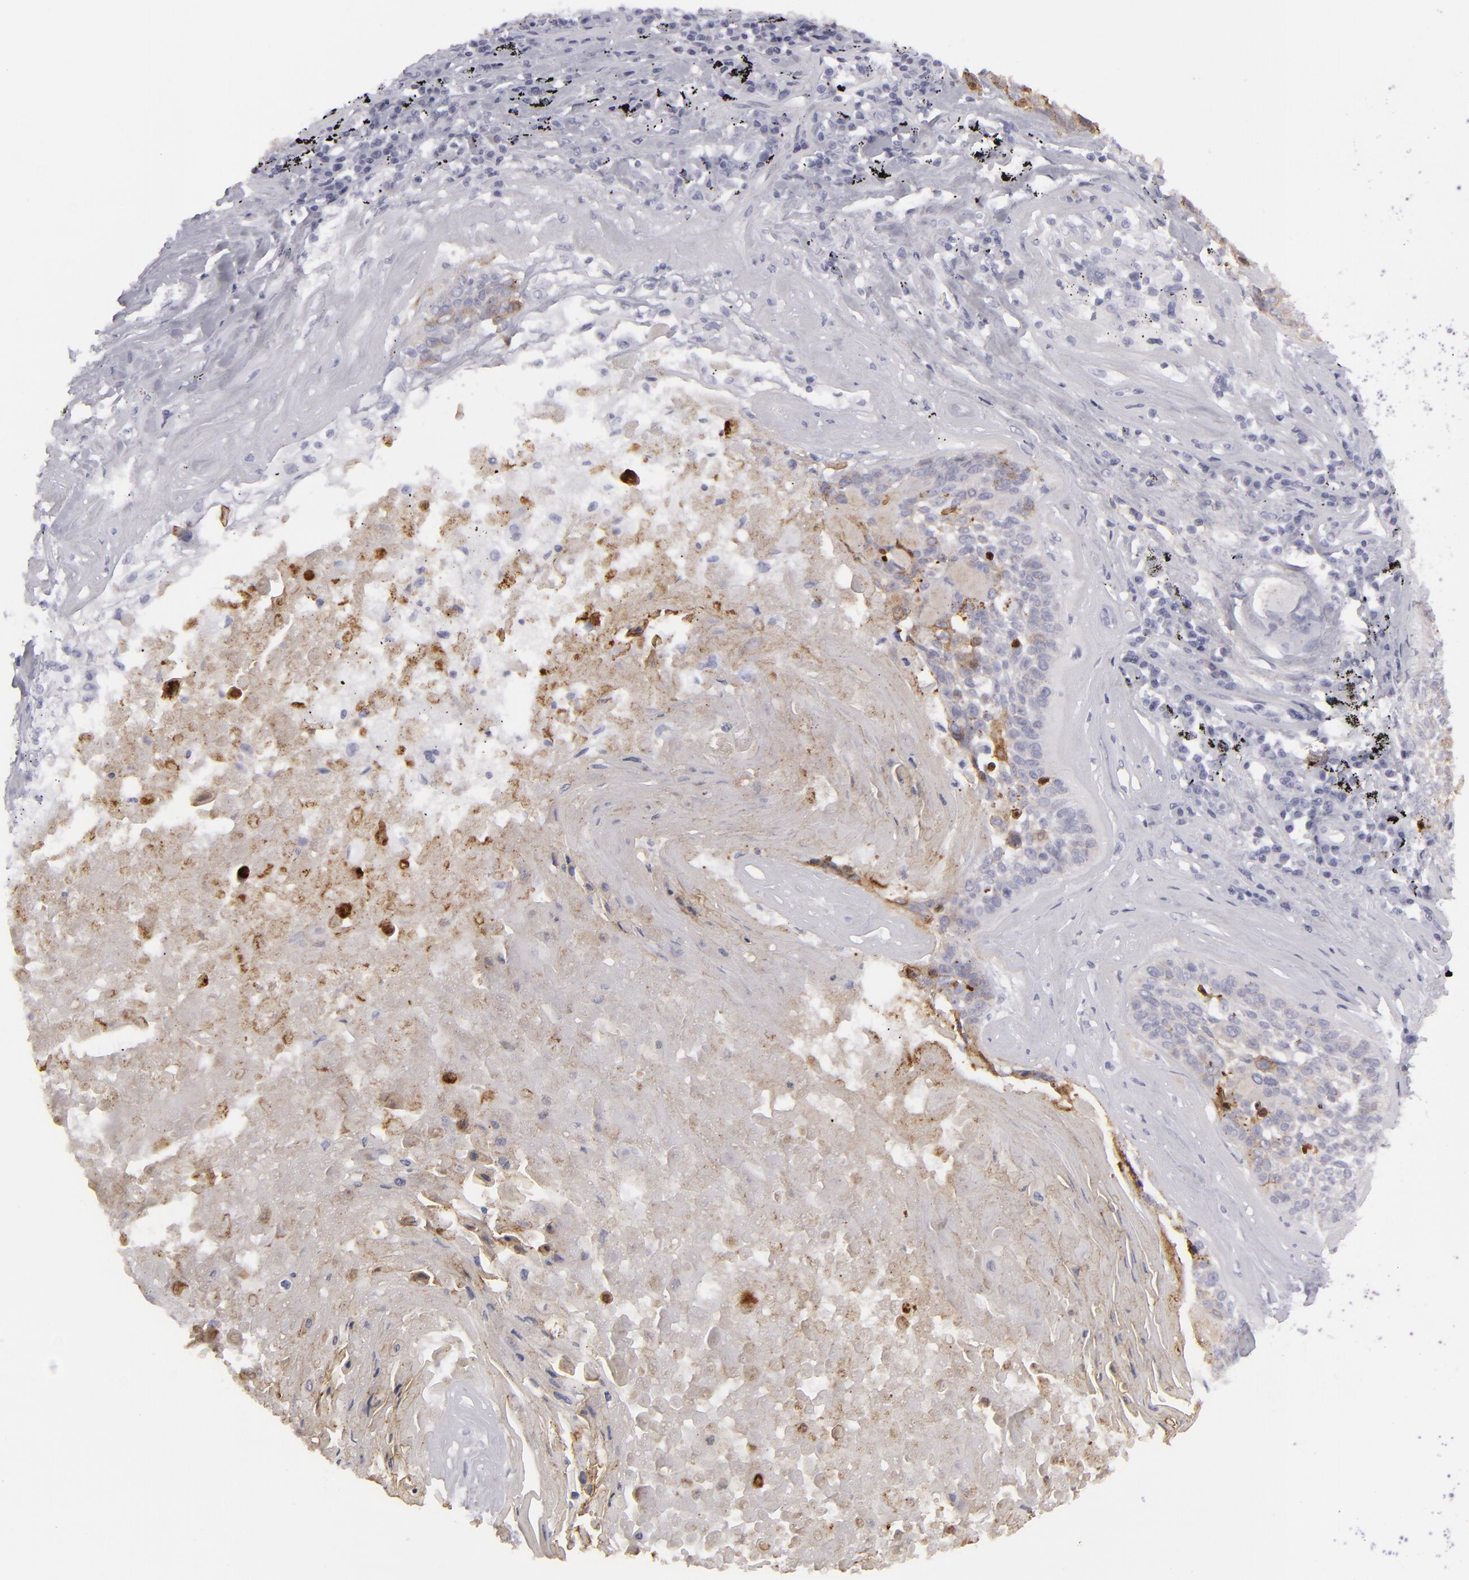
{"staining": {"intensity": "strong", "quantity": "25%-75%", "location": "cytoplasmic/membranous"}, "tissue": "lung cancer", "cell_type": "Tumor cells", "image_type": "cancer", "snomed": [{"axis": "morphology", "description": "Adenocarcinoma, NOS"}, {"axis": "topography", "description": "Lung"}], "caption": "Protein staining of lung cancer (adenocarcinoma) tissue demonstrates strong cytoplasmic/membranous expression in approximately 25%-75% of tumor cells.", "gene": "JUP", "patient": {"sex": "male", "age": 60}}